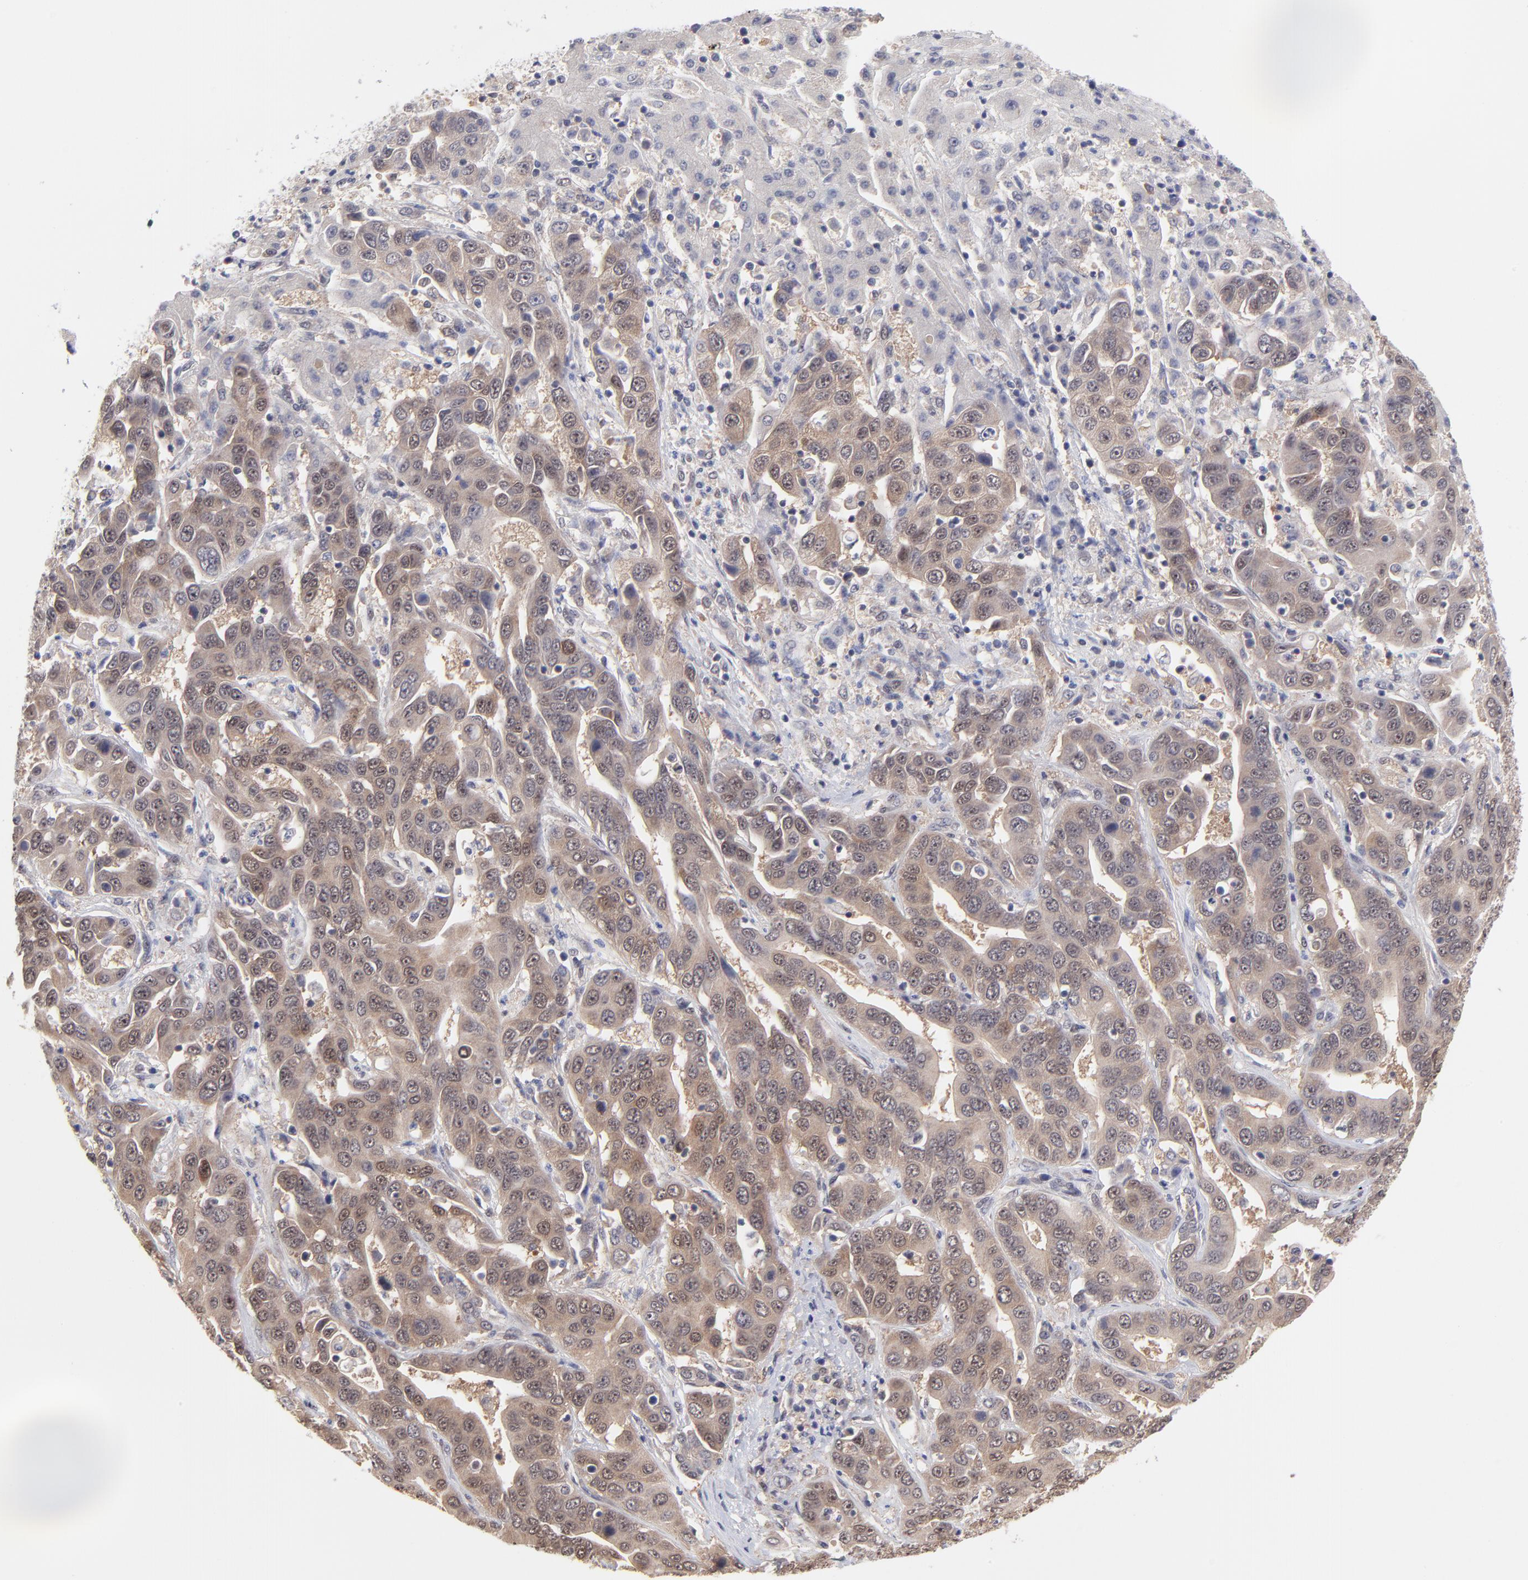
{"staining": {"intensity": "weak", "quantity": ">75%", "location": "cytoplasmic/membranous"}, "tissue": "liver cancer", "cell_type": "Tumor cells", "image_type": "cancer", "snomed": [{"axis": "morphology", "description": "Cholangiocarcinoma"}, {"axis": "topography", "description": "Liver"}], "caption": "IHC micrograph of liver cancer stained for a protein (brown), which displays low levels of weak cytoplasmic/membranous staining in about >75% of tumor cells.", "gene": "UBE2E3", "patient": {"sex": "female", "age": 52}}